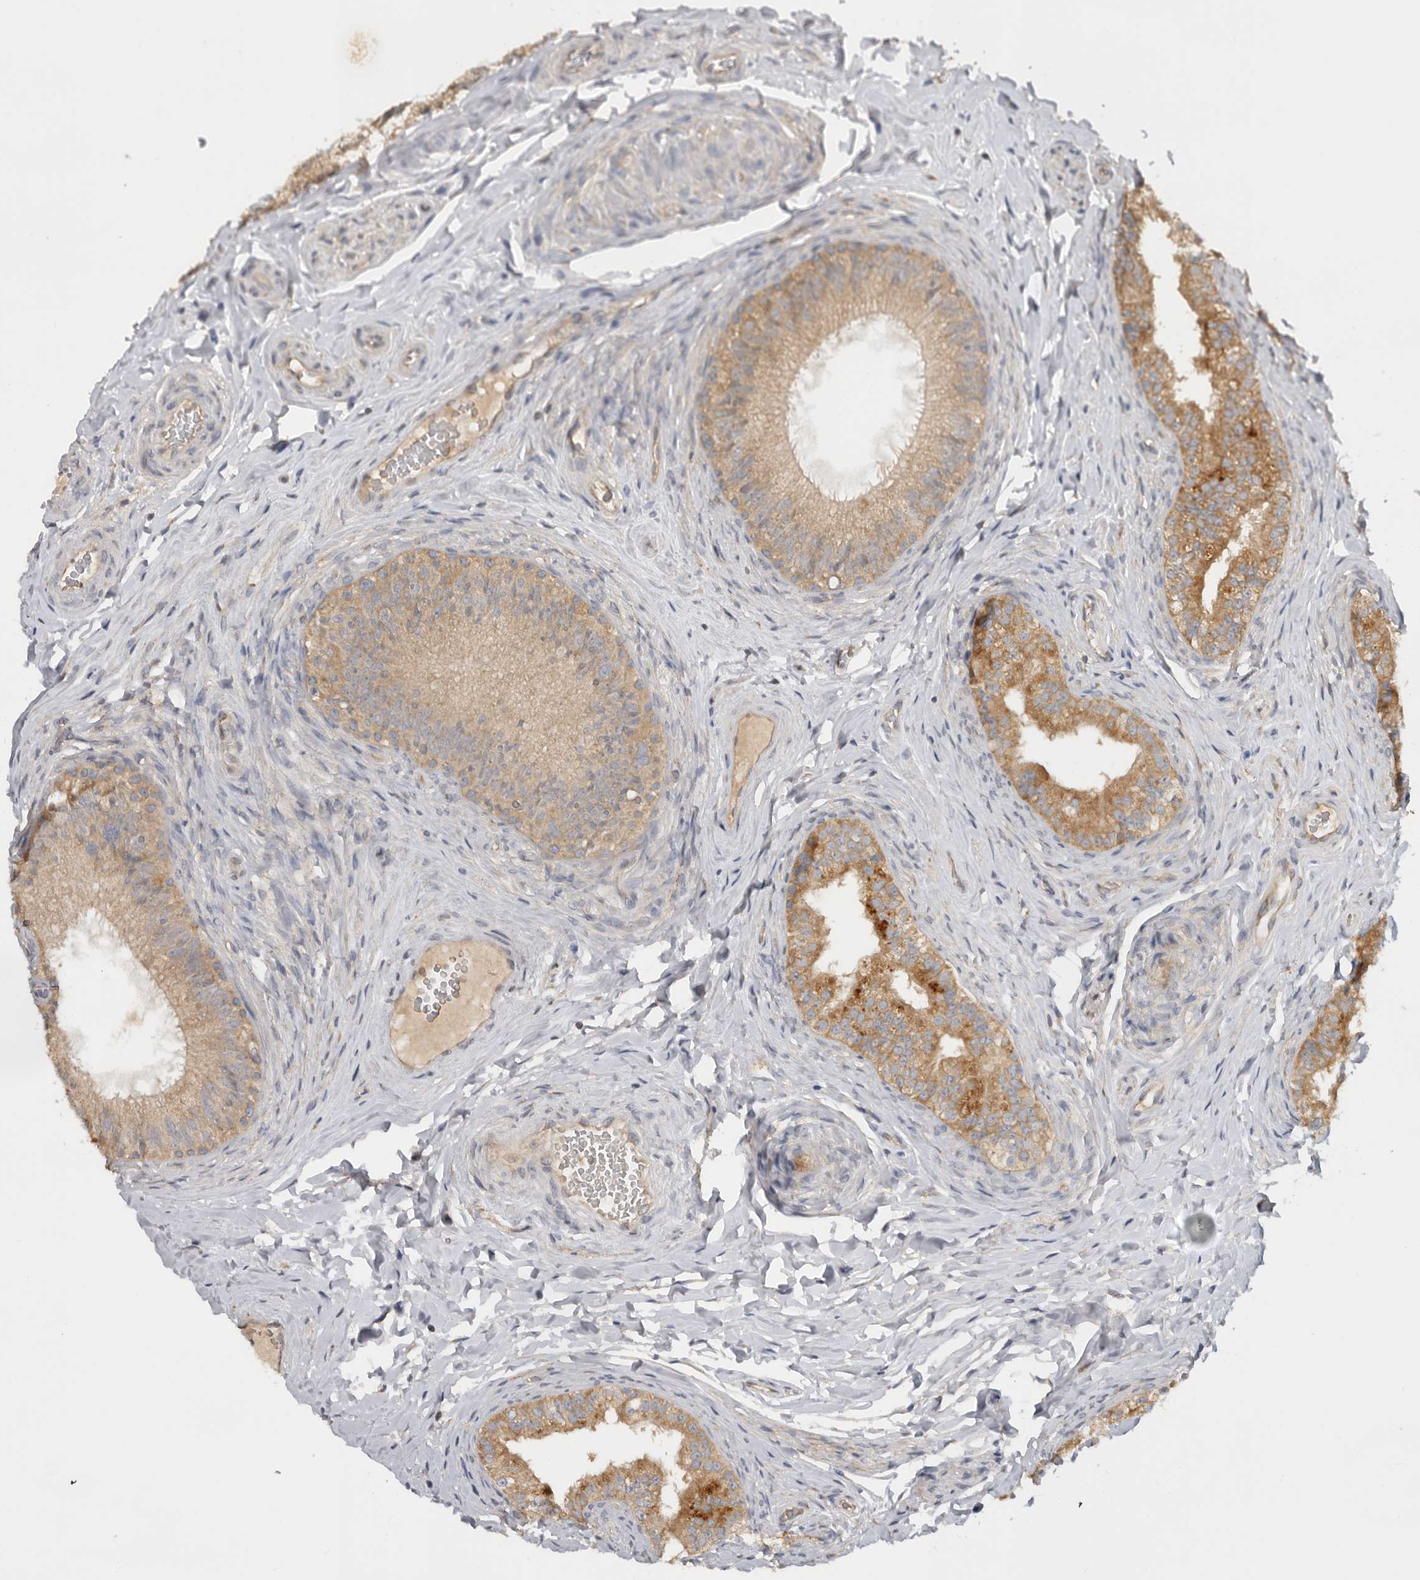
{"staining": {"intensity": "moderate", "quantity": ">75%", "location": "cytoplasmic/membranous"}, "tissue": "epididymis", "cell_type": "Glandular cells", "image_type": "normal", "snomed": [{"axis": "morphology", "description": "Normal tissue, NOS"}, {"axis": "topography", "description": "Epididymis"}], "caption": "This histopathology image reveals immunohistochemistry staining of normal human epididymis, with medium moderate cytoplasmic/membranous positivity in about >75% of glandular cells.", "gene": "PPP1R42", "patient": {"sex": "male", "age": 49}}